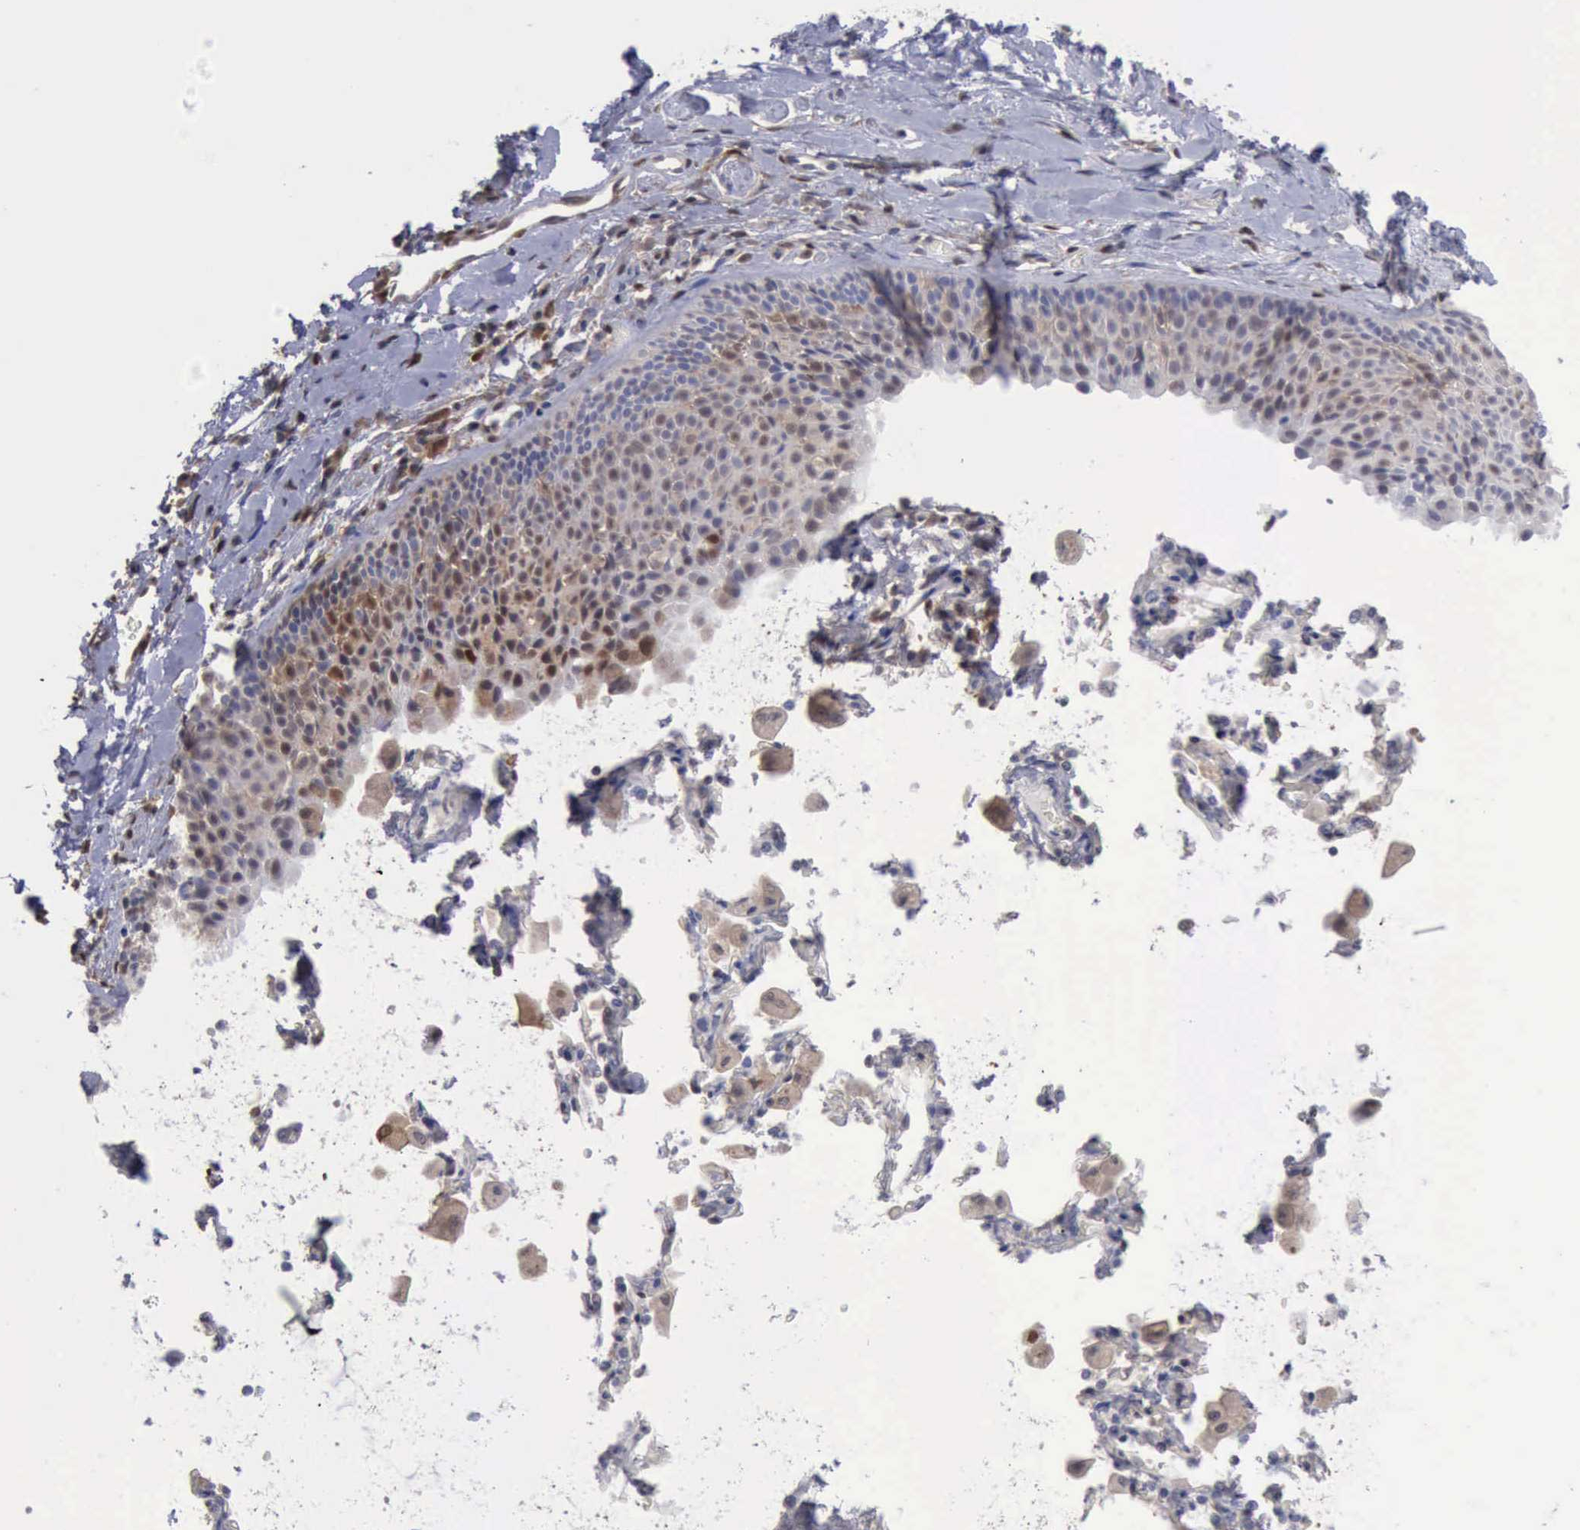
{"staining": {"intensity": "moderate", "quantity": "<25%", "location": "cytoplasmic/membranous,nuclear"}, "tissue": "nasopharynx", "cell_type": "Respiratory epithelial cells", "image_type": "normal", "snomed": [{"axis": "morphology", "description": "Normal tissue, NOS"}, {"axis": "morphology", "description": "Inflammation, NOS"}, {"axis": "morphology", "description": "Malignant melanoma, Metastatic site"}, {"axis": "topography", "description": "Nasopharynx"}], "caption": "Immunohistochemistry (IHC) staining of normal nasopharynx, which exhibits low levels of moderate cytoplasmic/membranous,nuclear expression in about <25% of respiratory epithelial cells indicating moderate cytoplasmic/membranous,nuclear protein positivity. The staining was performed using DAB (3,3'-diaminobenzidine) (brown) for protein detection and nuclei were counterstained in hematoxylin (blue).", "gene": "STAT1", "patient": {"sex": "female", "age": 55}}